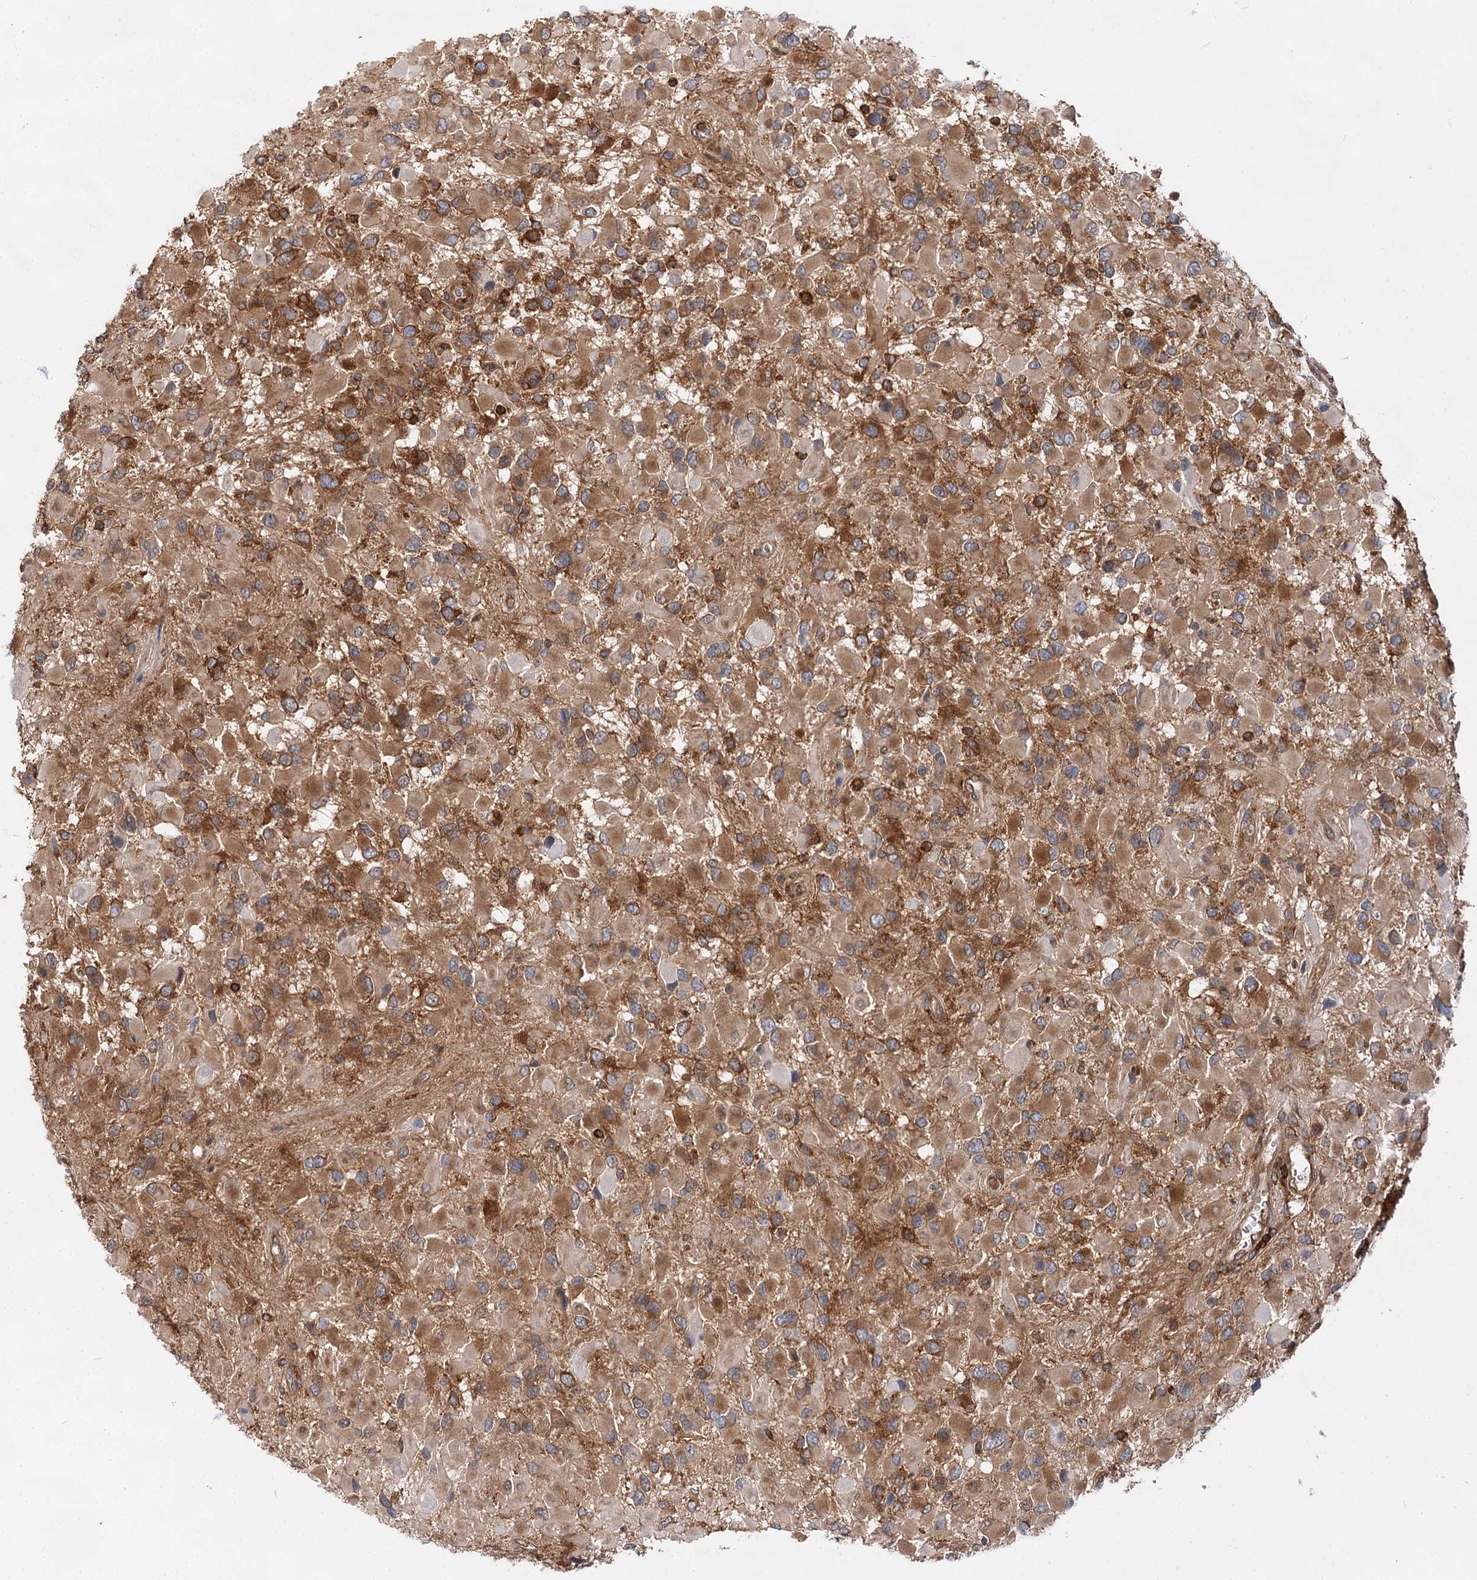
{"staining": {"intensity": "moderate", "quantity": ">75%", "location": "cytoplasmic/membranous"}, "tissue": "glioma", "cell_type": "Tumor cells", "image_type": "cancer", "snomed": [{"axis": "morphology", "description": "Glioma, malignant, High grade"}, {"axis": "topography", "description": "Brain"}], "caption": "Protein analysis of malignant high-grade glioma tissue reveals moderate cytoplasmic/membranous expression in about >75% of tumor cells.", "gene": "PACS1", "patient": {"sex": "male", "age": 53}}